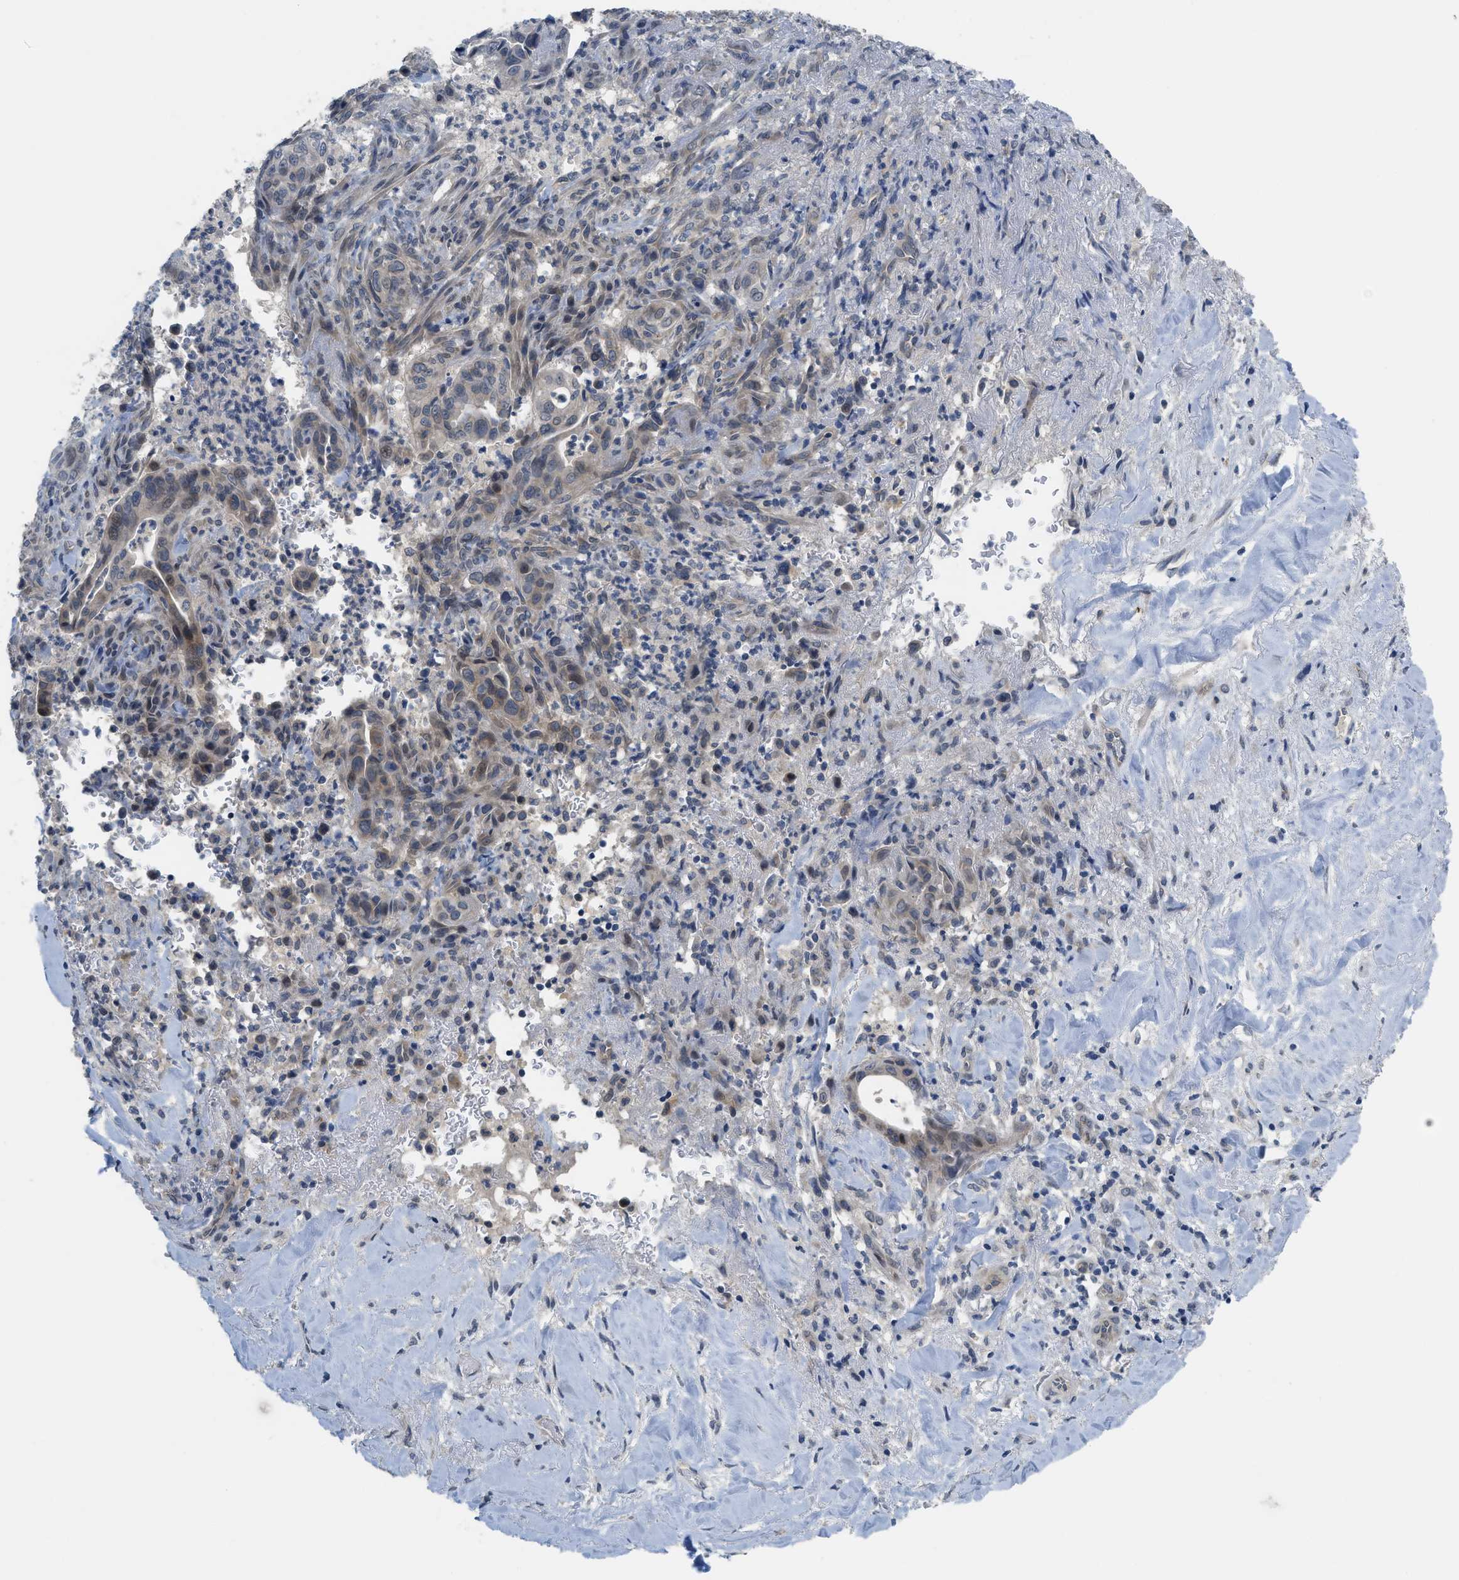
{"staining": {"intensity": "weak", "quantity": "<25%", "location": "cytoplasmic/membranous"}, "tissue": "liver cancer", "cell_type": "Tumor cells", "image_type": "cancer", "snomed": [{"axis": "morphology", "description": "Cholangiocarcinoma"}, {"axis": "topography", "description": "Liver"}], "caption": "A high-resolution histopathology image shows immunohistochemistry staining of liver cholangiocarcinoma, which displays no significant staining in tumor cells.", "gene": "TNFAIP1", "patient": {"sex": "female", "age": 67}}